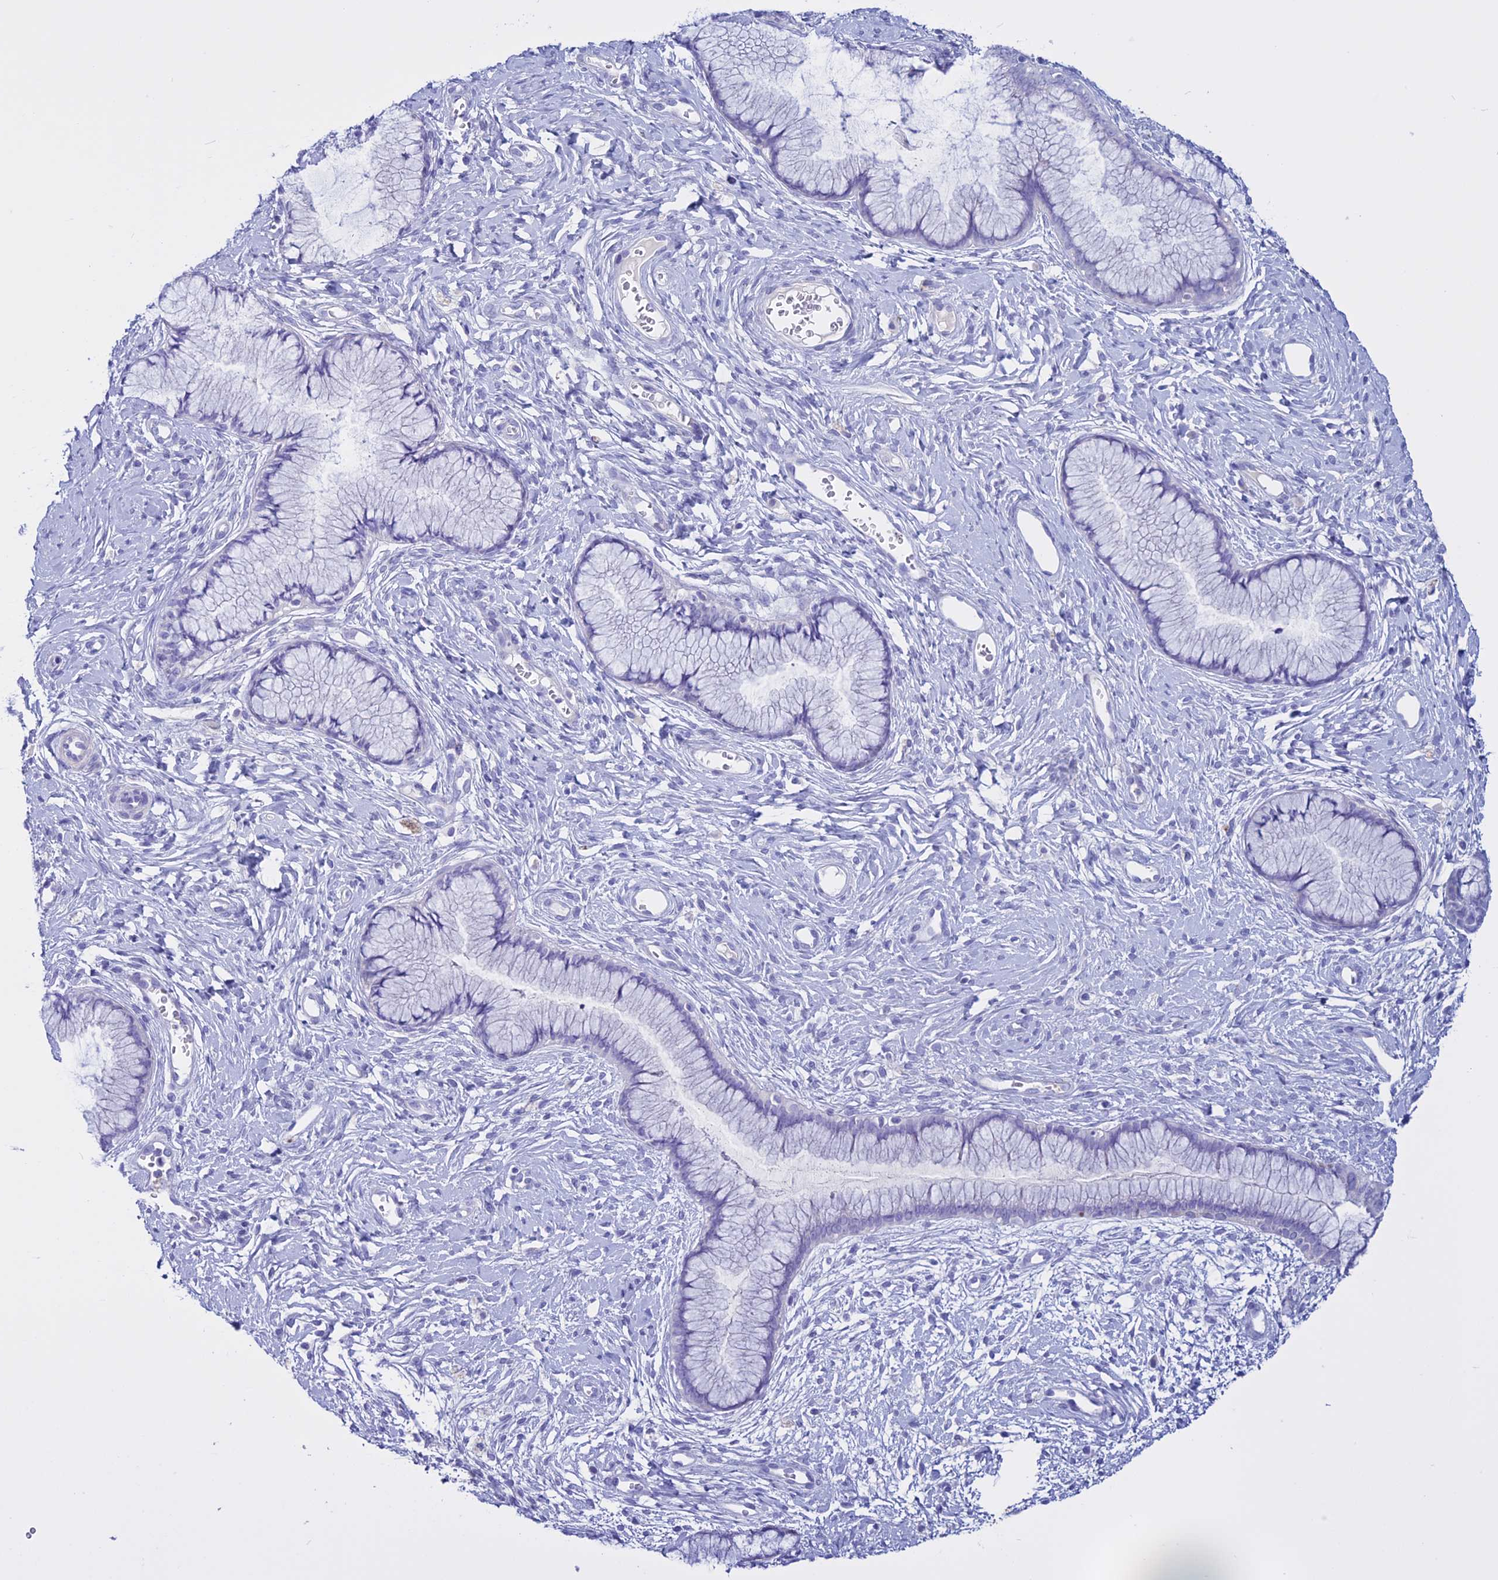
{"staining": {"intensity": "negative", "quantity": "none", "location": "none"}, "tissue": "cervix", "cell_type": "Glandular cells", "image_type": "normal", "snomed": [{"axis": "morphology", "description": "Normal tissue, NOS"}, {"axis": "topography", "description": "Cervix"}], "caption": "Cervix stained for a protein using immunohistochemistry (IHC) demonstrates no staining glandular cells.", "gene": "CLEC2L", "patient": {"sex": "female", "age": 42}}